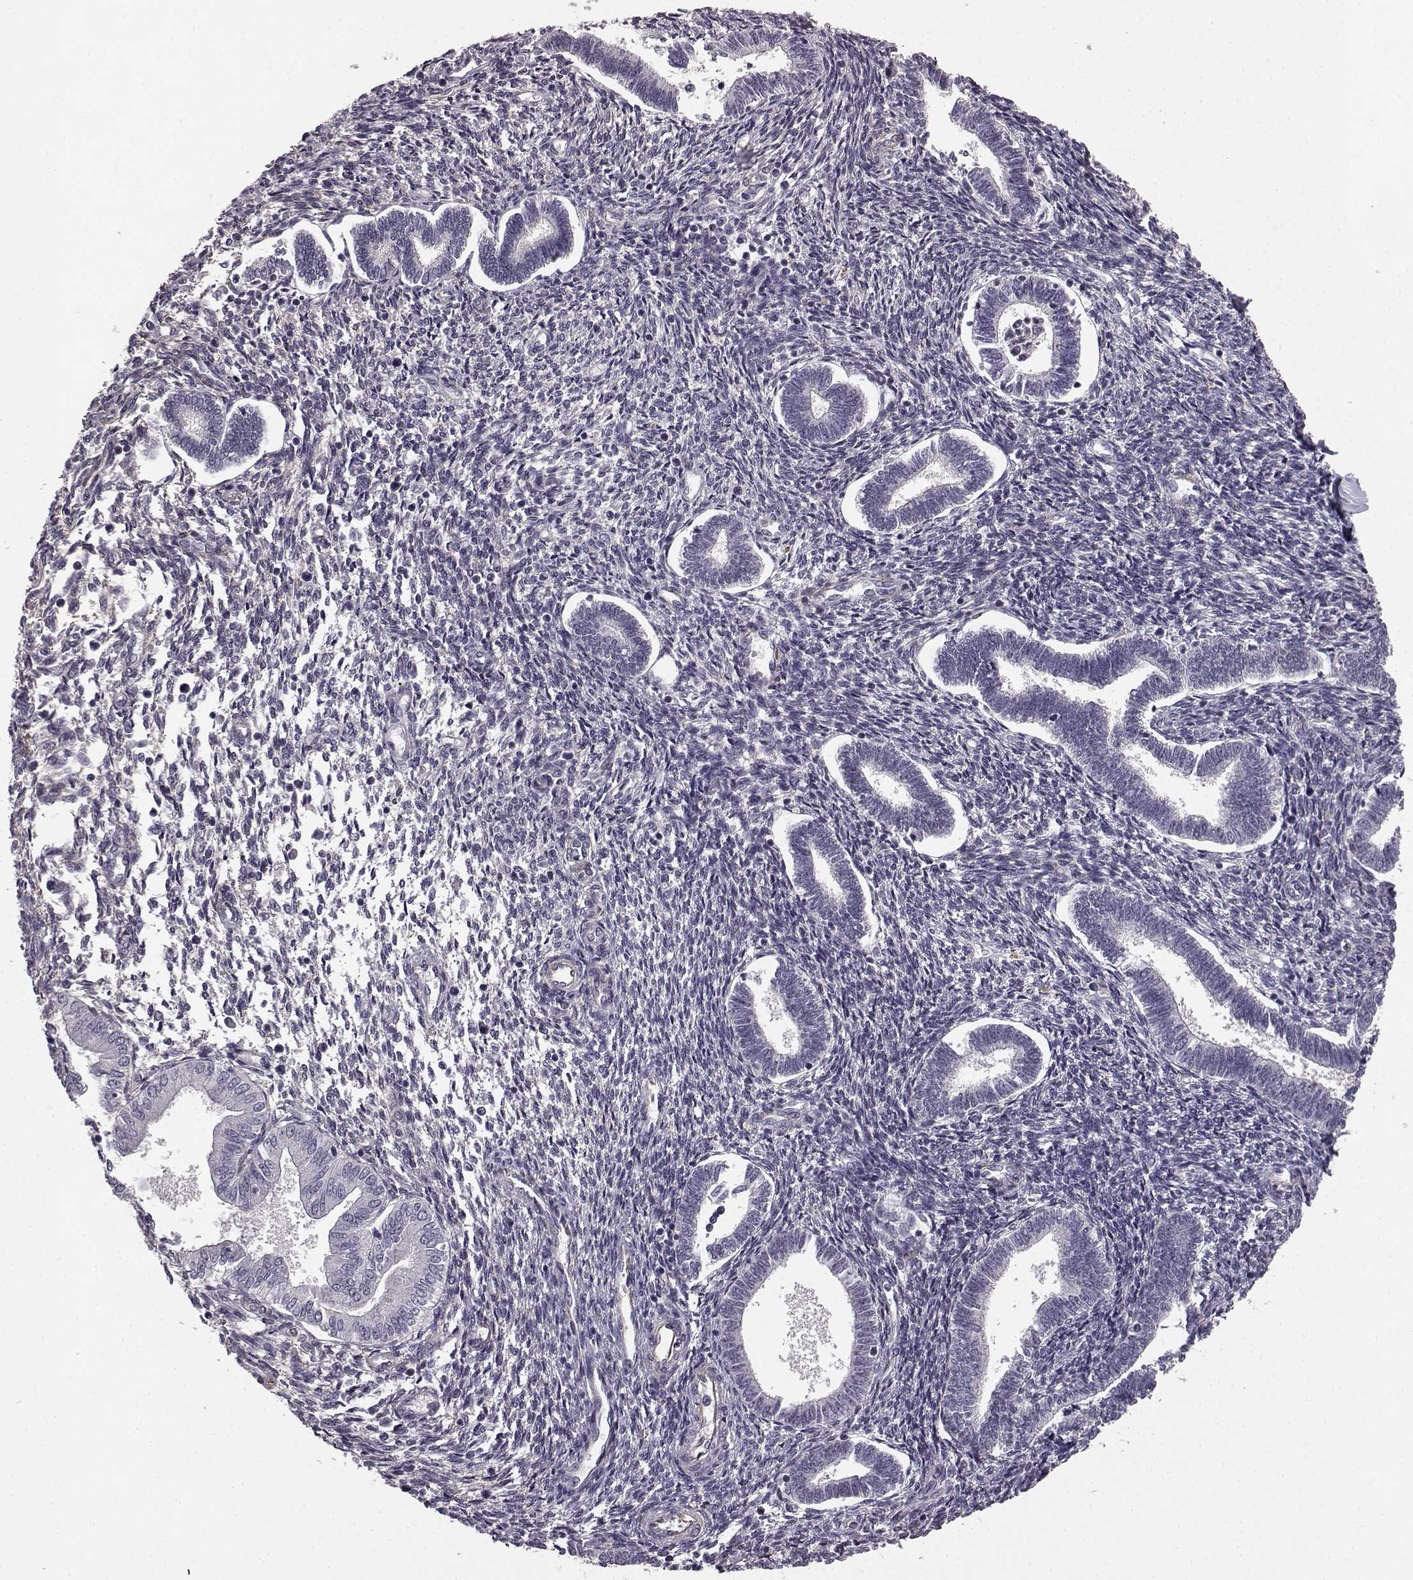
{"staining": {"intensity": "negative", "quantity": "none", "location": "none"}, "tissue": "endometrium", "cell_type": "Cells in endometrial stroma", "image_type": "normal", "snomed": [{"axis": "morphology", "description": "Normal tissue, NOS"}, {"axis": "topography", "description": "Endometrium"}], "caption": "Immunohistochemistry micrograph of benign endometrium: endometrium stained with DAB (3,3'-diaminobenzidine) shows no significant protein positivity in cells in endometrial stroma.", "gene": "KRT81", "patient": {"sex": "female", "age": 42}}